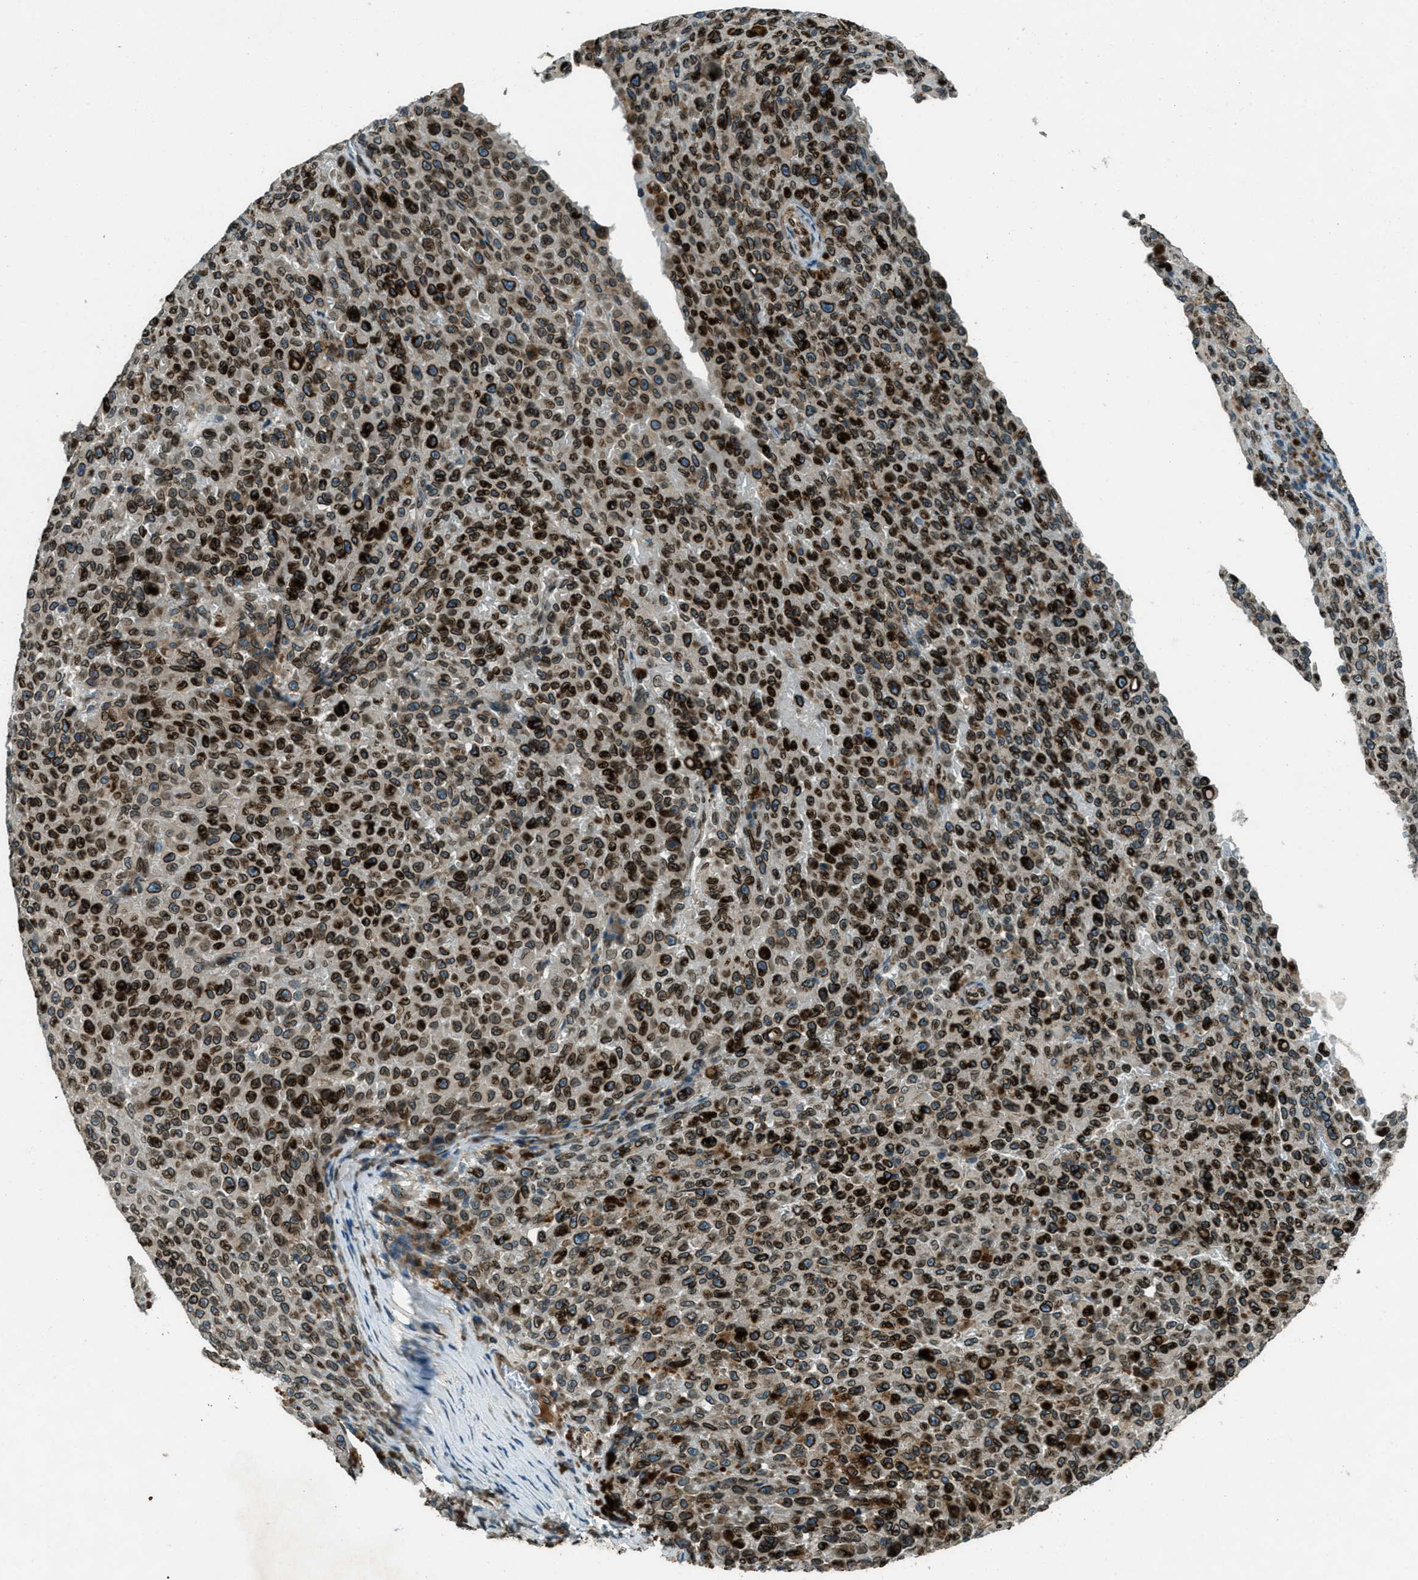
{"staining": {"intensity": "strong", "quantity": ">75%", "location": "cytoplasmic/membranous,nuclear"}, "tissue": "melanoma", "cell_type": "Tumor cells", "image_type": "cancer", "snomed": [{"axis": "morphology", "description": "Malignant melanoma, NOS"}, {"axis": "topography", "description": "Skin"}], "caption": "Protein staining exhibits strong cytoplasmic/membranous and nuclear expression in approximately >75% of tumor cells in malignant melanoma.", "gene": "LEMD2", "patient": {"sex": "female", "age": 82}}